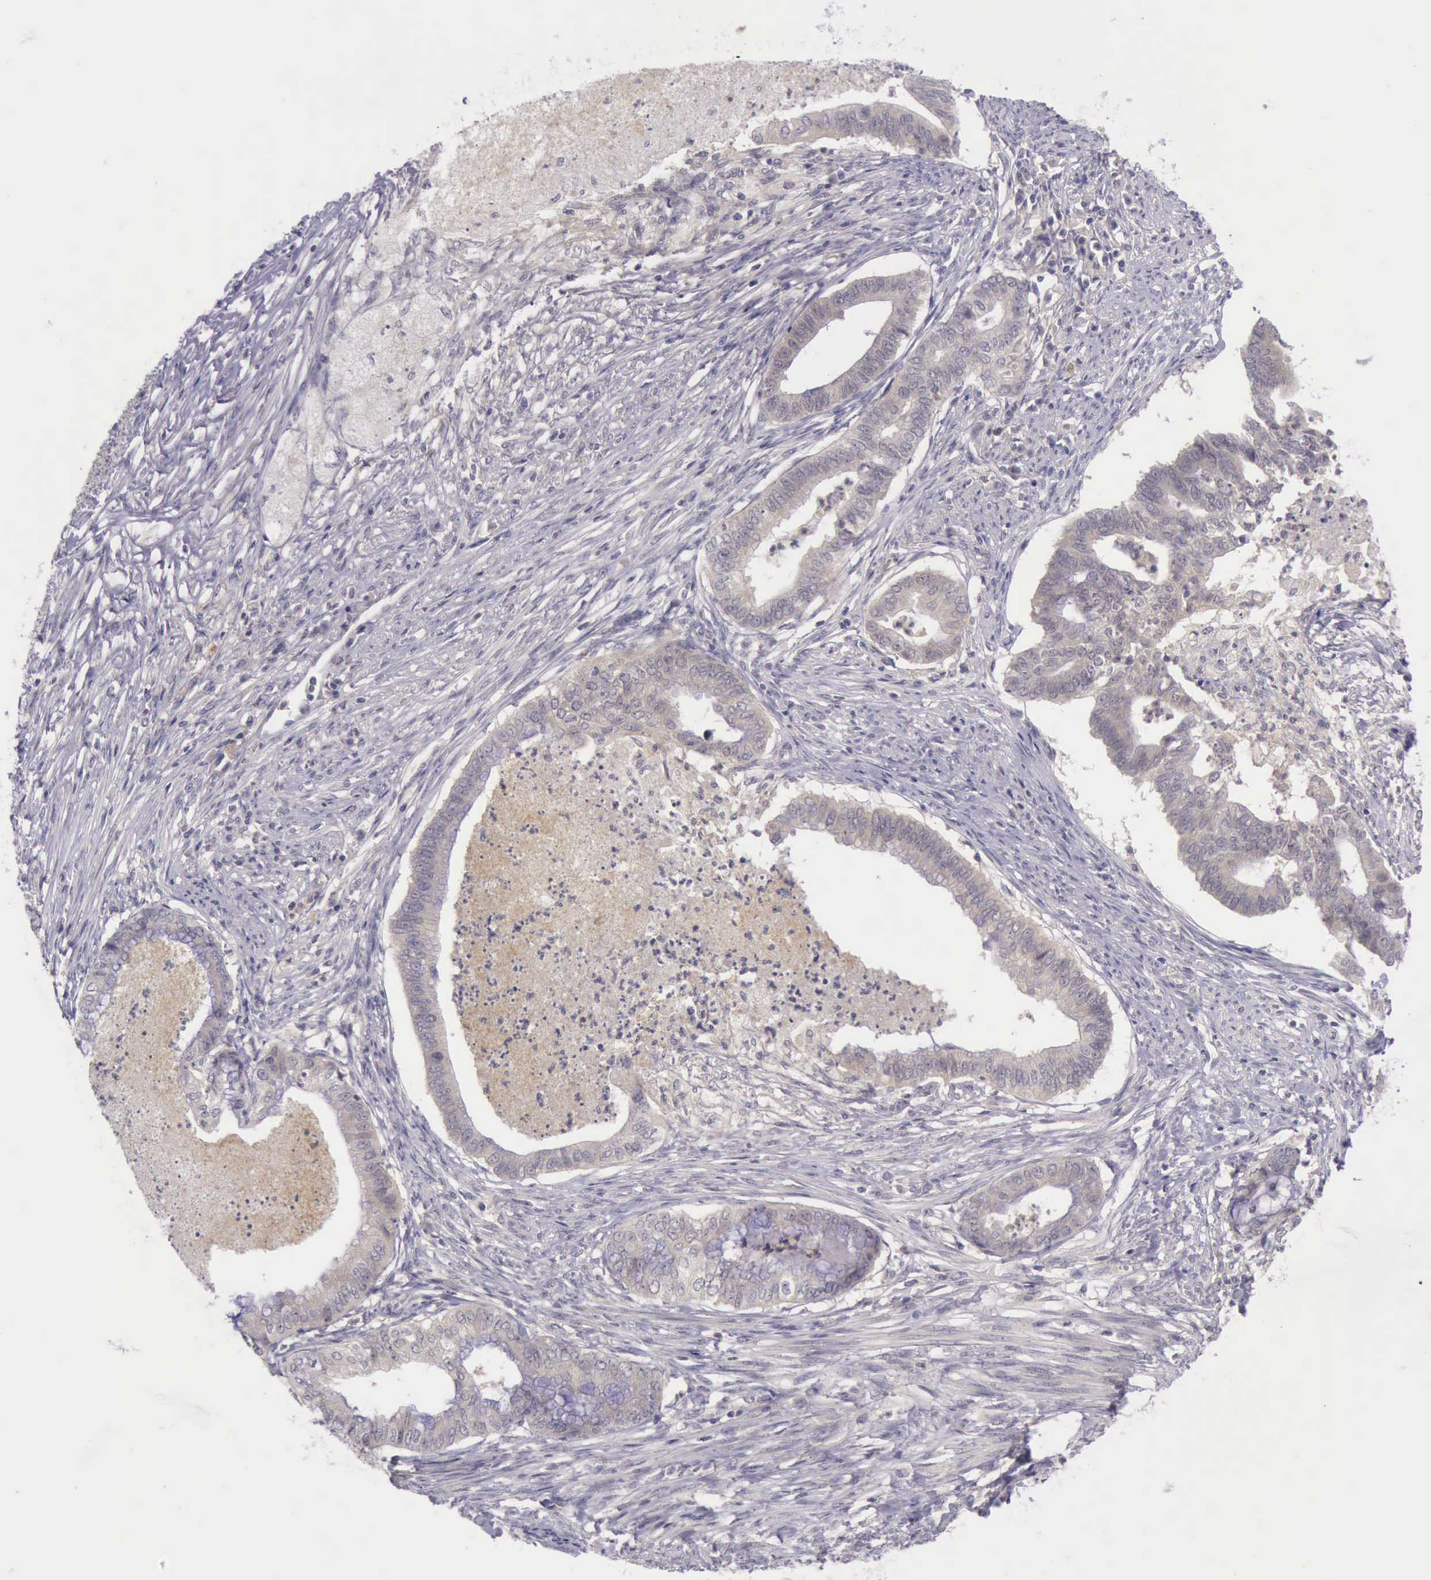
{"staining": {"intensity": "weak", "quantity": ">75%", "location": "cytoplasmic/membranous"}, "tissue": "endometrial cancer", "cell_type": "Tumor cells", "image_type": "cancer", "snomed": [{"axis": "morphology", "description": "Necrosis, NOS"}, {"axis": "morphology", "description": "Adenocarcinoma, NOS"}, {"axis": "topography", "description": "Endometrium"}], "caption": "This histopathology image exhibits endometrial cancer stained with immunohistochemistry to label a protein in brown. The cytoplasmic/membranous of tumor cells show weak positivity for the protein. Nuclei are counter-stained blue.", "gene": "ARNT2", "patient": {"sex": "female", "age": 79}}